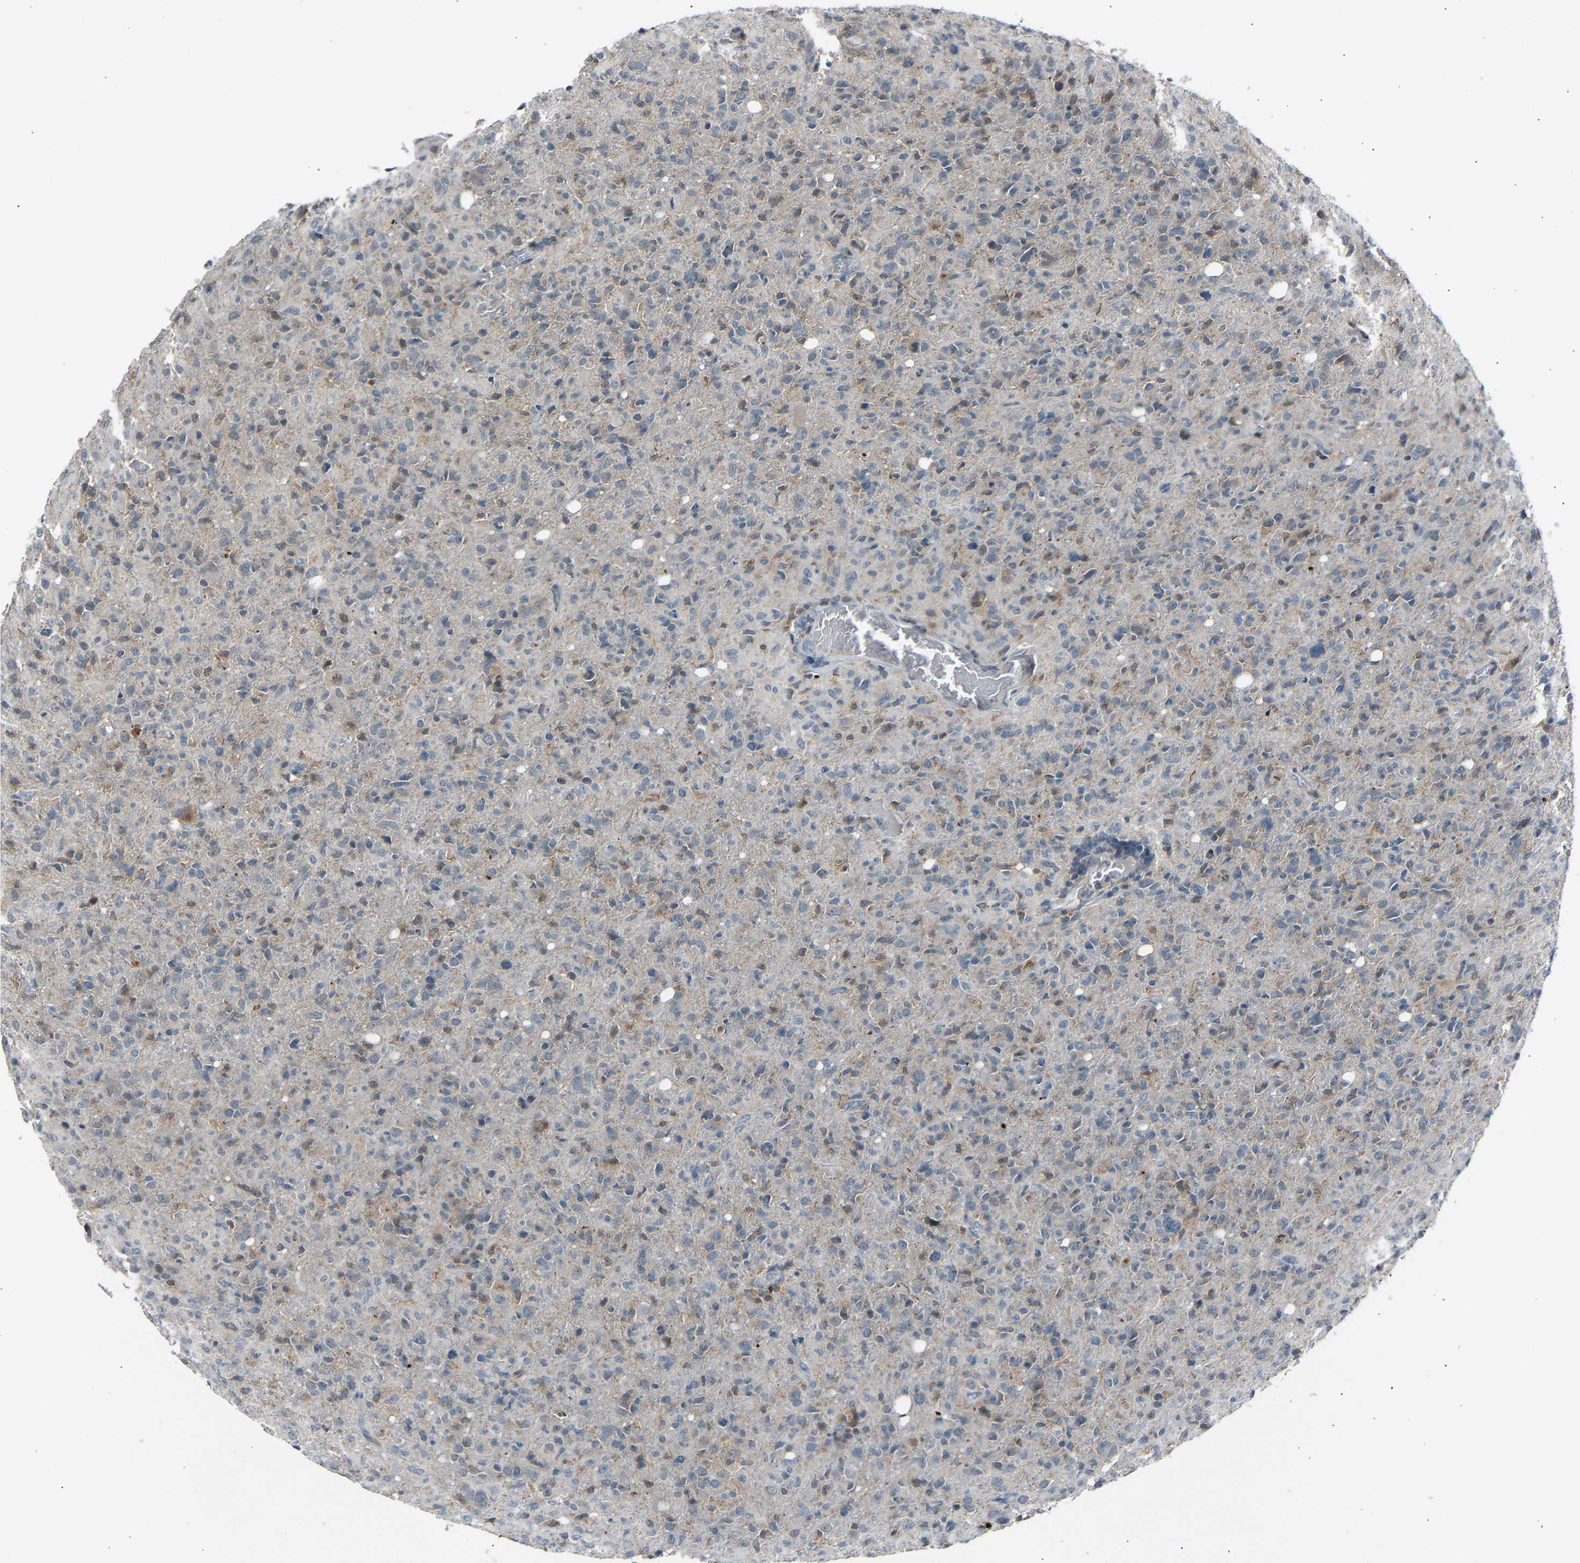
{"staining": {"intensity": "weak", "quantity": "<25%", "location": "cytoplasmic/membranous"}, "tissue": "glioma", "cell_type": "Tumor cells", "image_type": "cancer", "snomed": [{"axis": "morphology", "description": "Glioma, malignant, High grade"}, {"axis": "topography", "description": "Brain"}], "caption": "Immunohistochemistry (IHC) micrograph of neoplastic tissue: high-grade glioma (malignant) stained with DAB (3,3'-diaminobenzidine) exhibits no significant protein staining in tumor cells. (DAB (3,3'-diaminobenzidine) immunohistochemistry (IHC) with hematoxylin counter stain).", "gene": "SLIRP", "patient": {"sex": "female", "age": 57}}